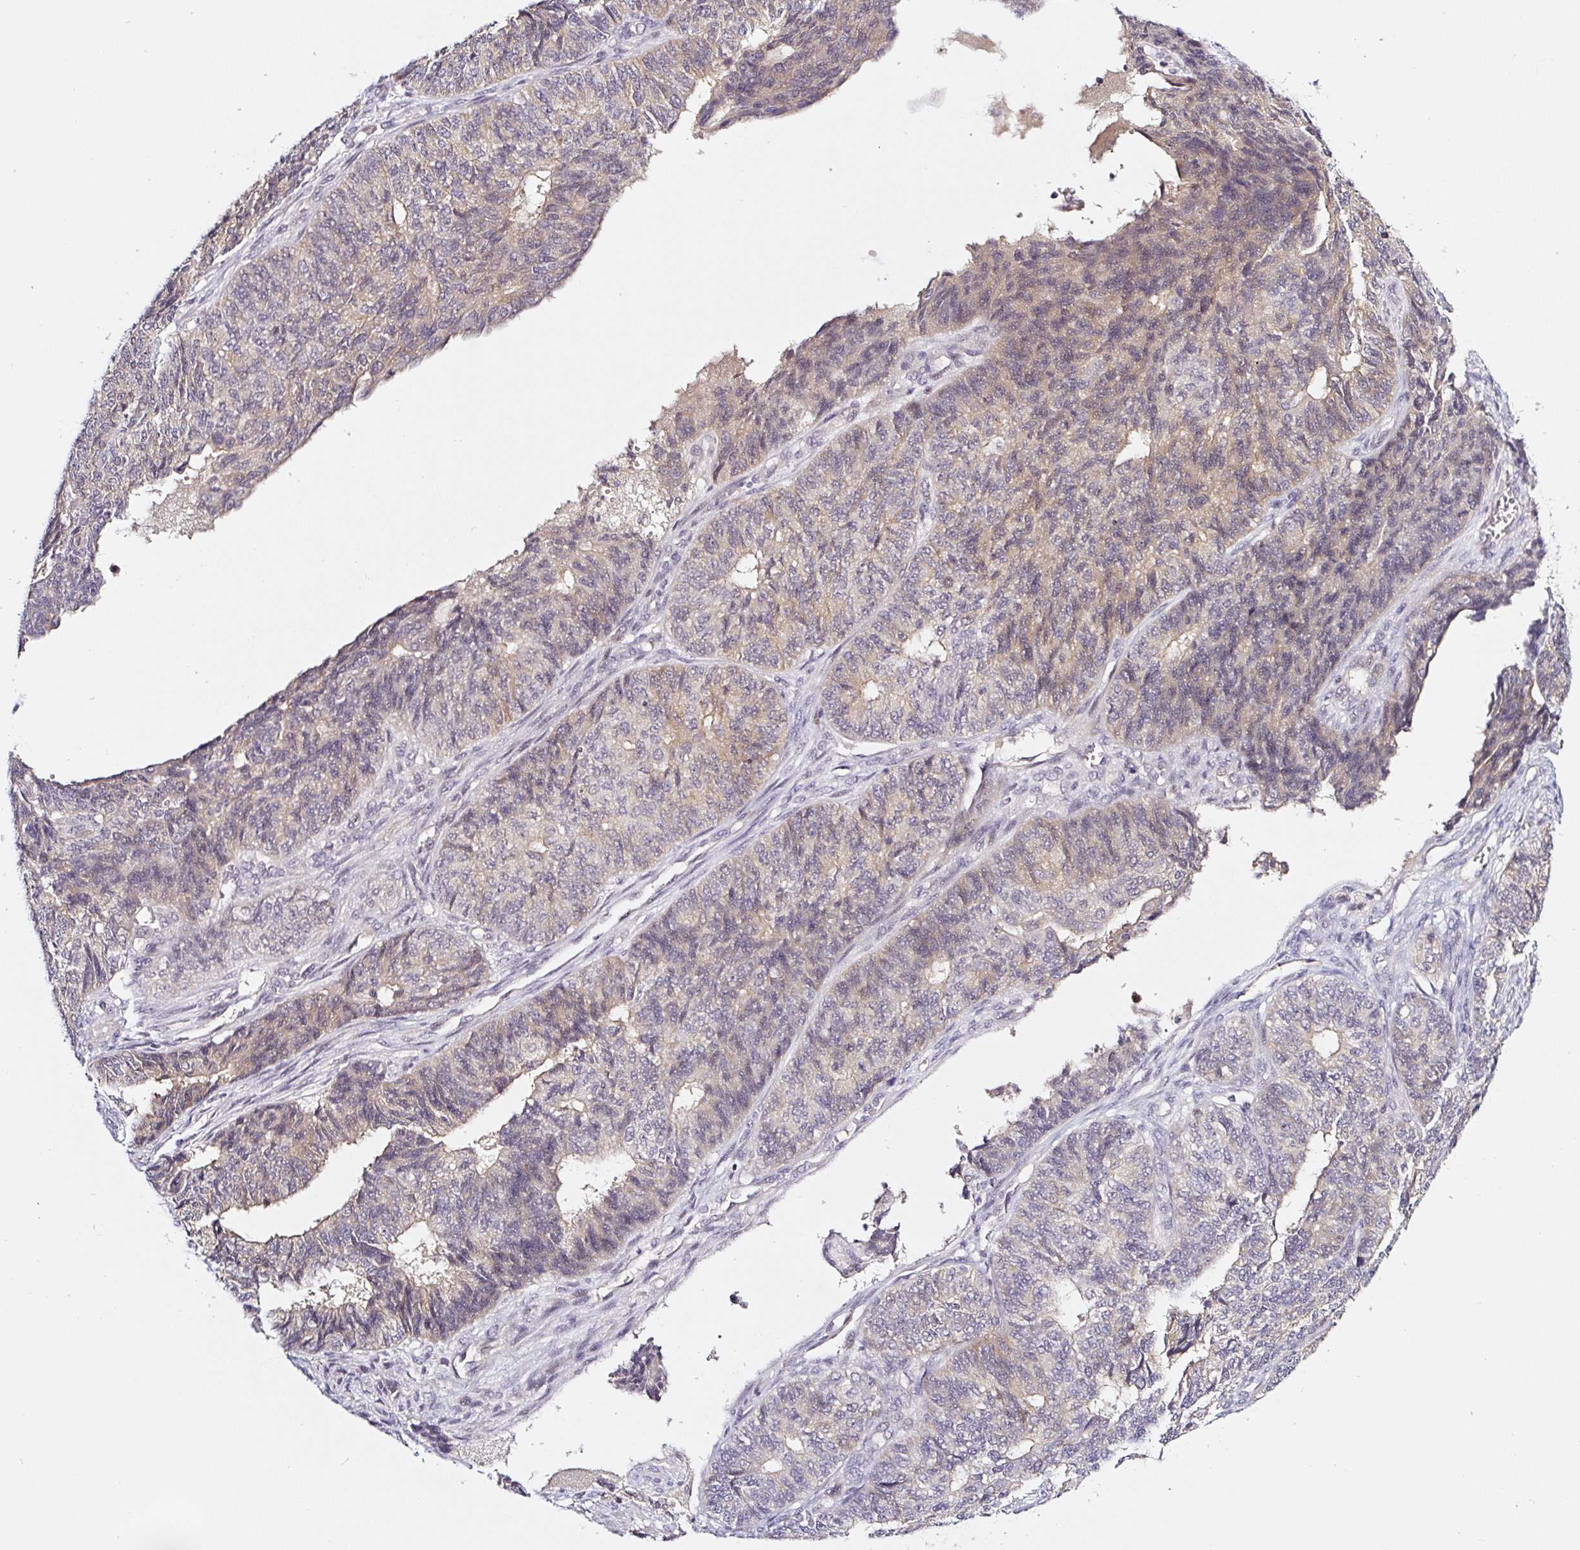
{"staining": {"intensity": "weak", "quantity": "25%-75%", "location": "cytoplasmic/membranous"}, "tissue": "endometrial cancer", "cell_type": "Tumor cells", "image_type": "cancer", "snomed": [{"axis": "morphology", "description": "Adenocarcinoma, NOS"}, {"axis": "topography", "description": "Endometrium"}], "caption": "A high-resolution histopathology image shows immunohistochemistry staining of endometrial cancer, which reveals weak cytoplasmic/membranous positivity in about 25%-75% of tumor cells.", "gene": "PRKAA2", "patient": {"sex": "female", "age": 32}}